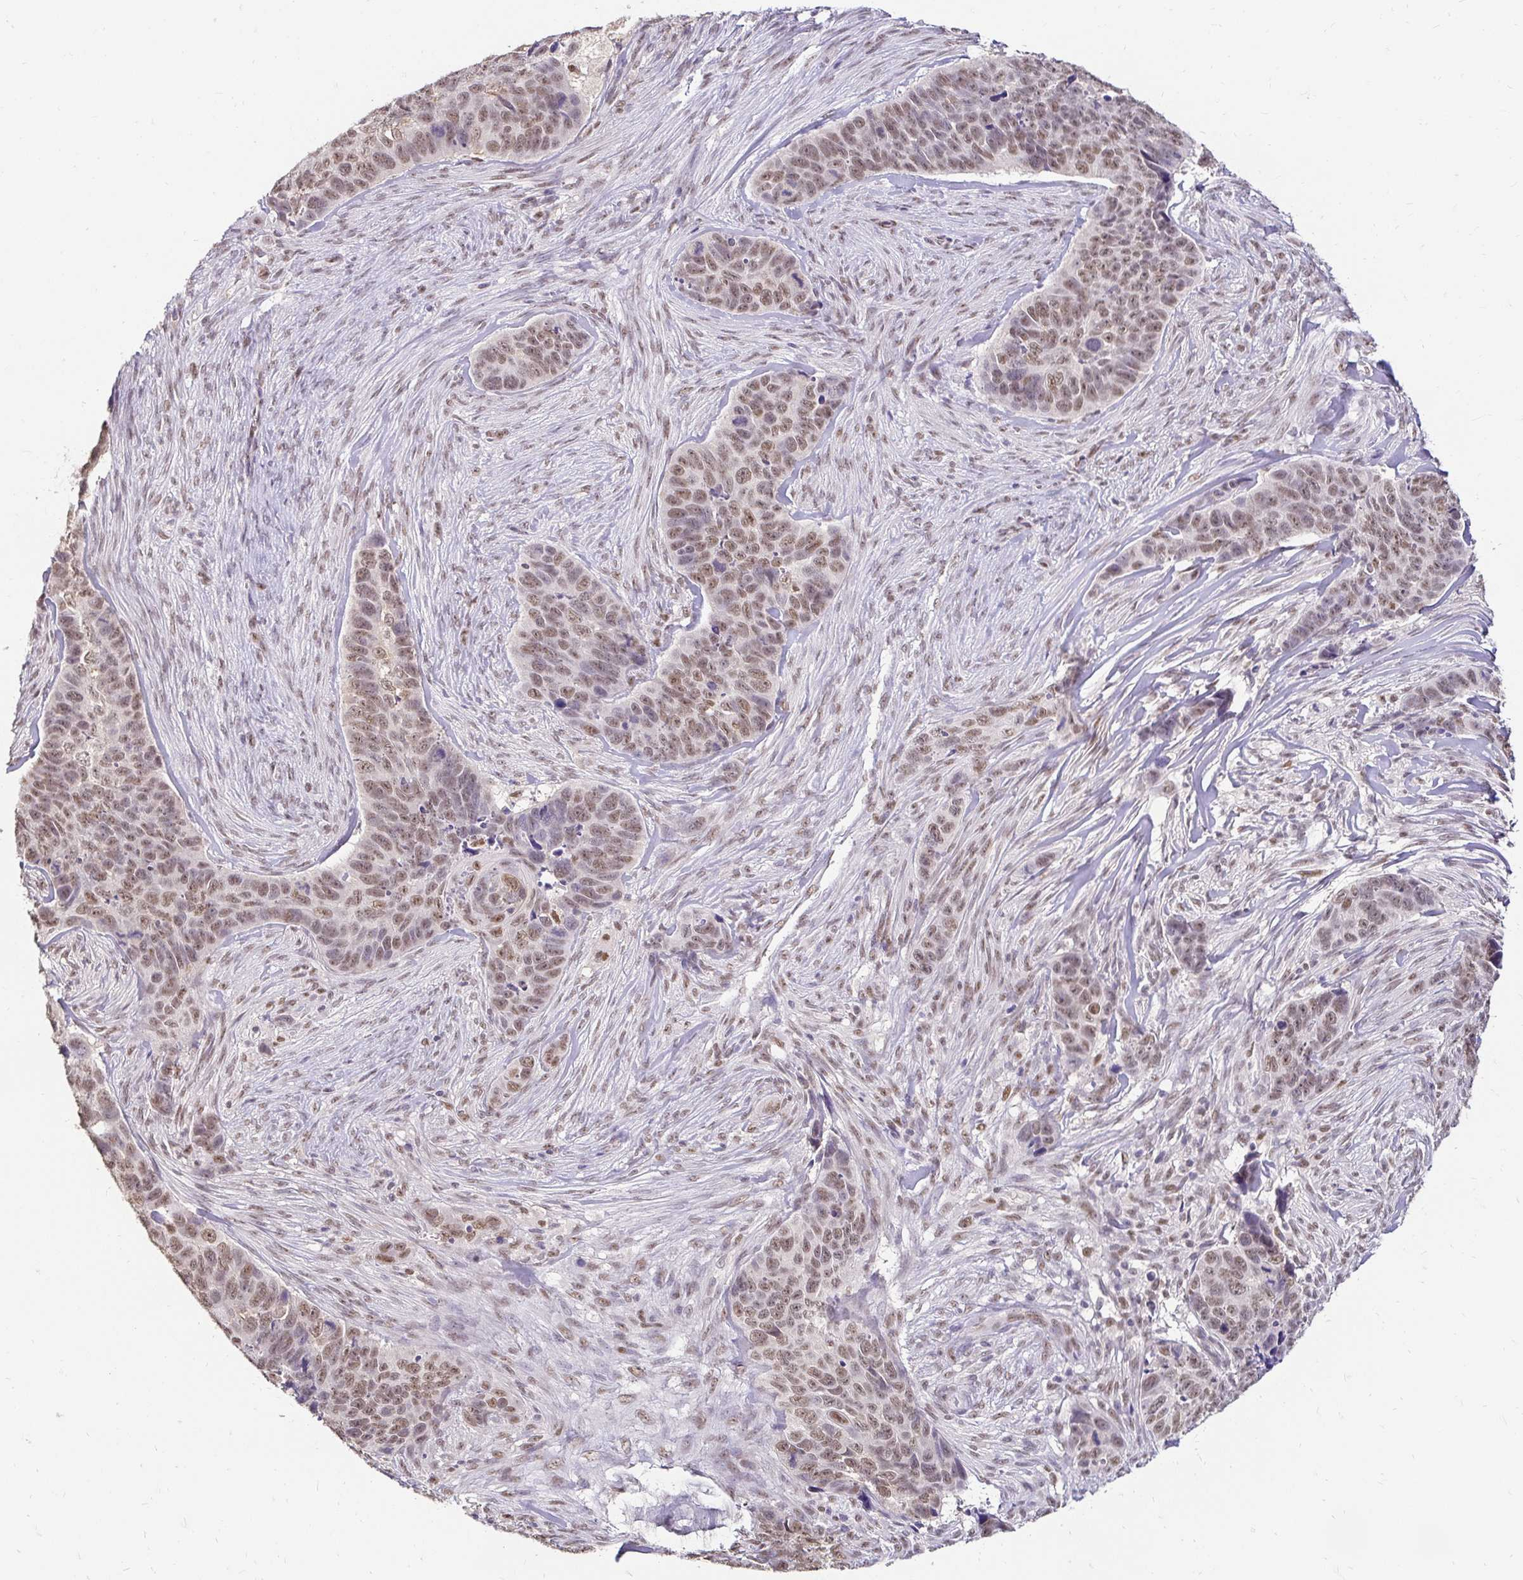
{"staining": {"intensity": "moderate", "quantity": "25%-75%", "location": "nuclear"}, "tissue": "skin cancer", "cell_type": "Tumor cells", "image_type": "cancer", "snomed": [{"axis": "morphology", "description": "Basal cell carcinoma"}, {"axis": "topography", "description": "Skin"}], "caption": "Immunohistochemistry (IHC) (DAB (3,3'-diaminobenzidine)) staining of human basal cell carcinoma (skin) demonstrates moderate nuclear protein positivity in about 25%-75% of tumor cells. (brown staining indicates protein expression, while blue staining denotes nuclei).", "gene": "RIMS4", "patient": {"sex": "female", "age": 82}}